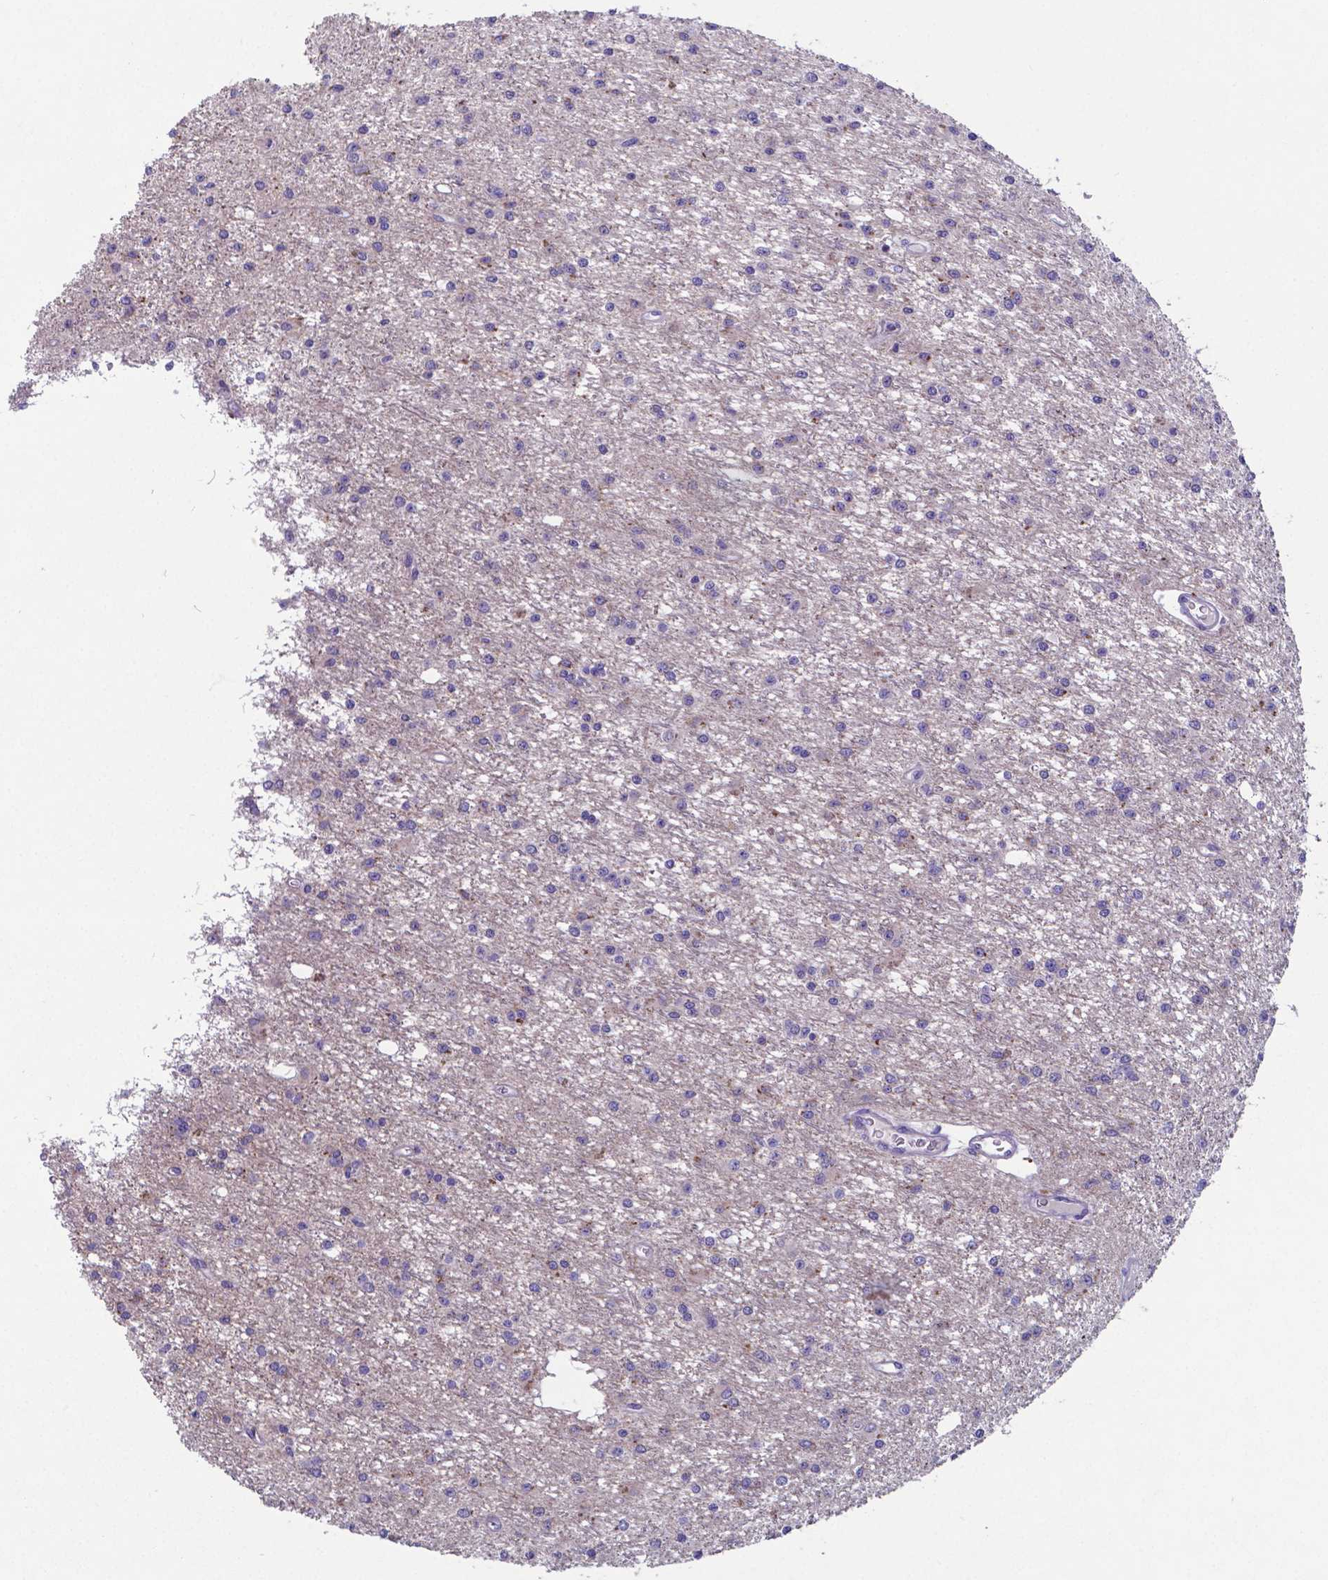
{"staining": {"intensity": "negative", "quantity": "none", "location": "none"}, "tissue": "glioma", "cell_type": "Tumor cells", "image_type": "cancer", "snomed": [{"axis": "morphology", "description": "Glioma, malignant, Low grade"}, {"axis": "topography", "description": "Brain"}], "caption": "This is a image of immunohistochemistry staining of glioma, which shows no staining in tumor cells.", "gene": "TYRO3", "patient": {"sex": "female", "age": 45}}